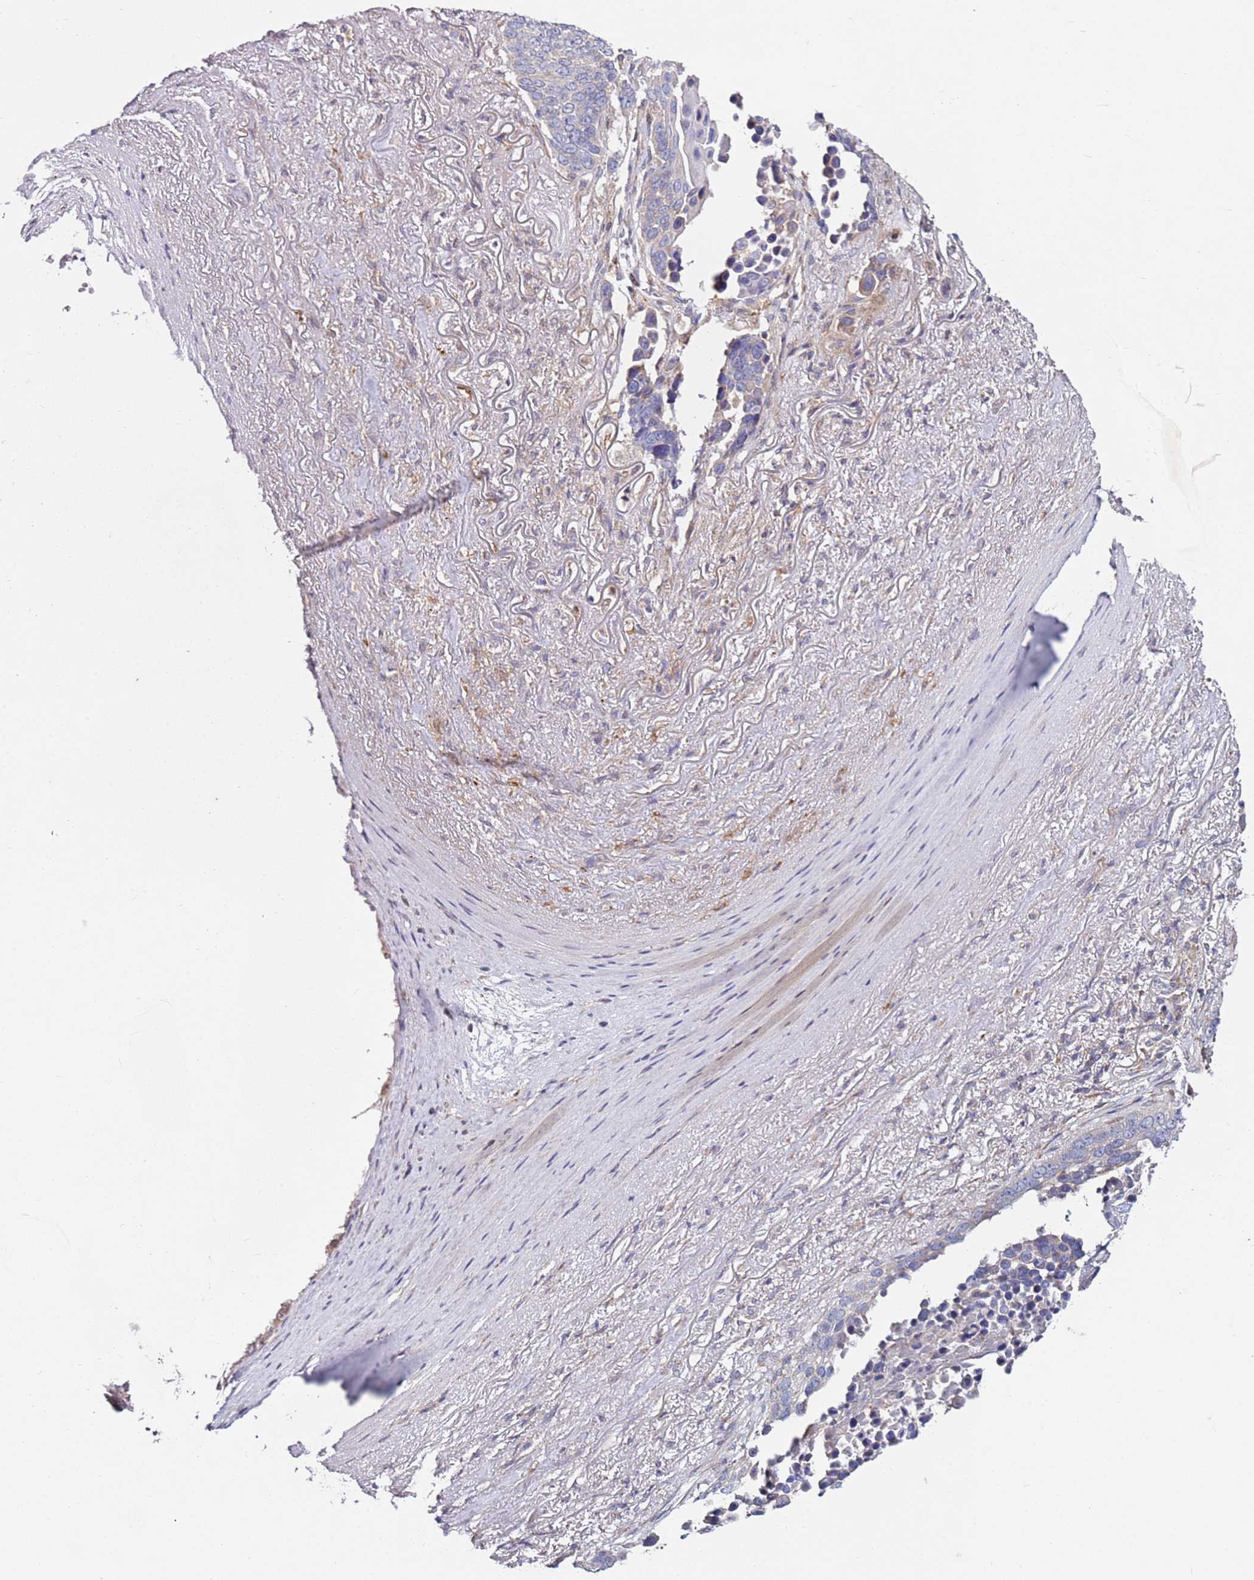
{"staining": {"intensity": "negative", "quantity": "none", "location": "none"}, "tissue": "lung cancer", "cell_type": "Tumor cells", "image_type": "cancer", "snomed": [{"axis": "morphology", "description": "Normal tissue, NOS"}, {"axis": "morphology", "description": "Squamous cell carcinoma, NOS"}, {"axis": "topography", "description": "Lymph node"}, {"axis": "topography", "description": "Lung"}], "caption": "Immunohistochemistry histopathology image of neoplastic tissue: human lung squamous cell carcinoma stained with DAB (3,3'-diaminobenzidine) displays no significant protein expression in tumor cells. Brightfield microscopy of immunohistochemistry stained with DAB (brown) and hematoxylin (blue), captured at high magnification.", "gene": "CNOT9", "patient": {"sex": "male", "age": 66}}